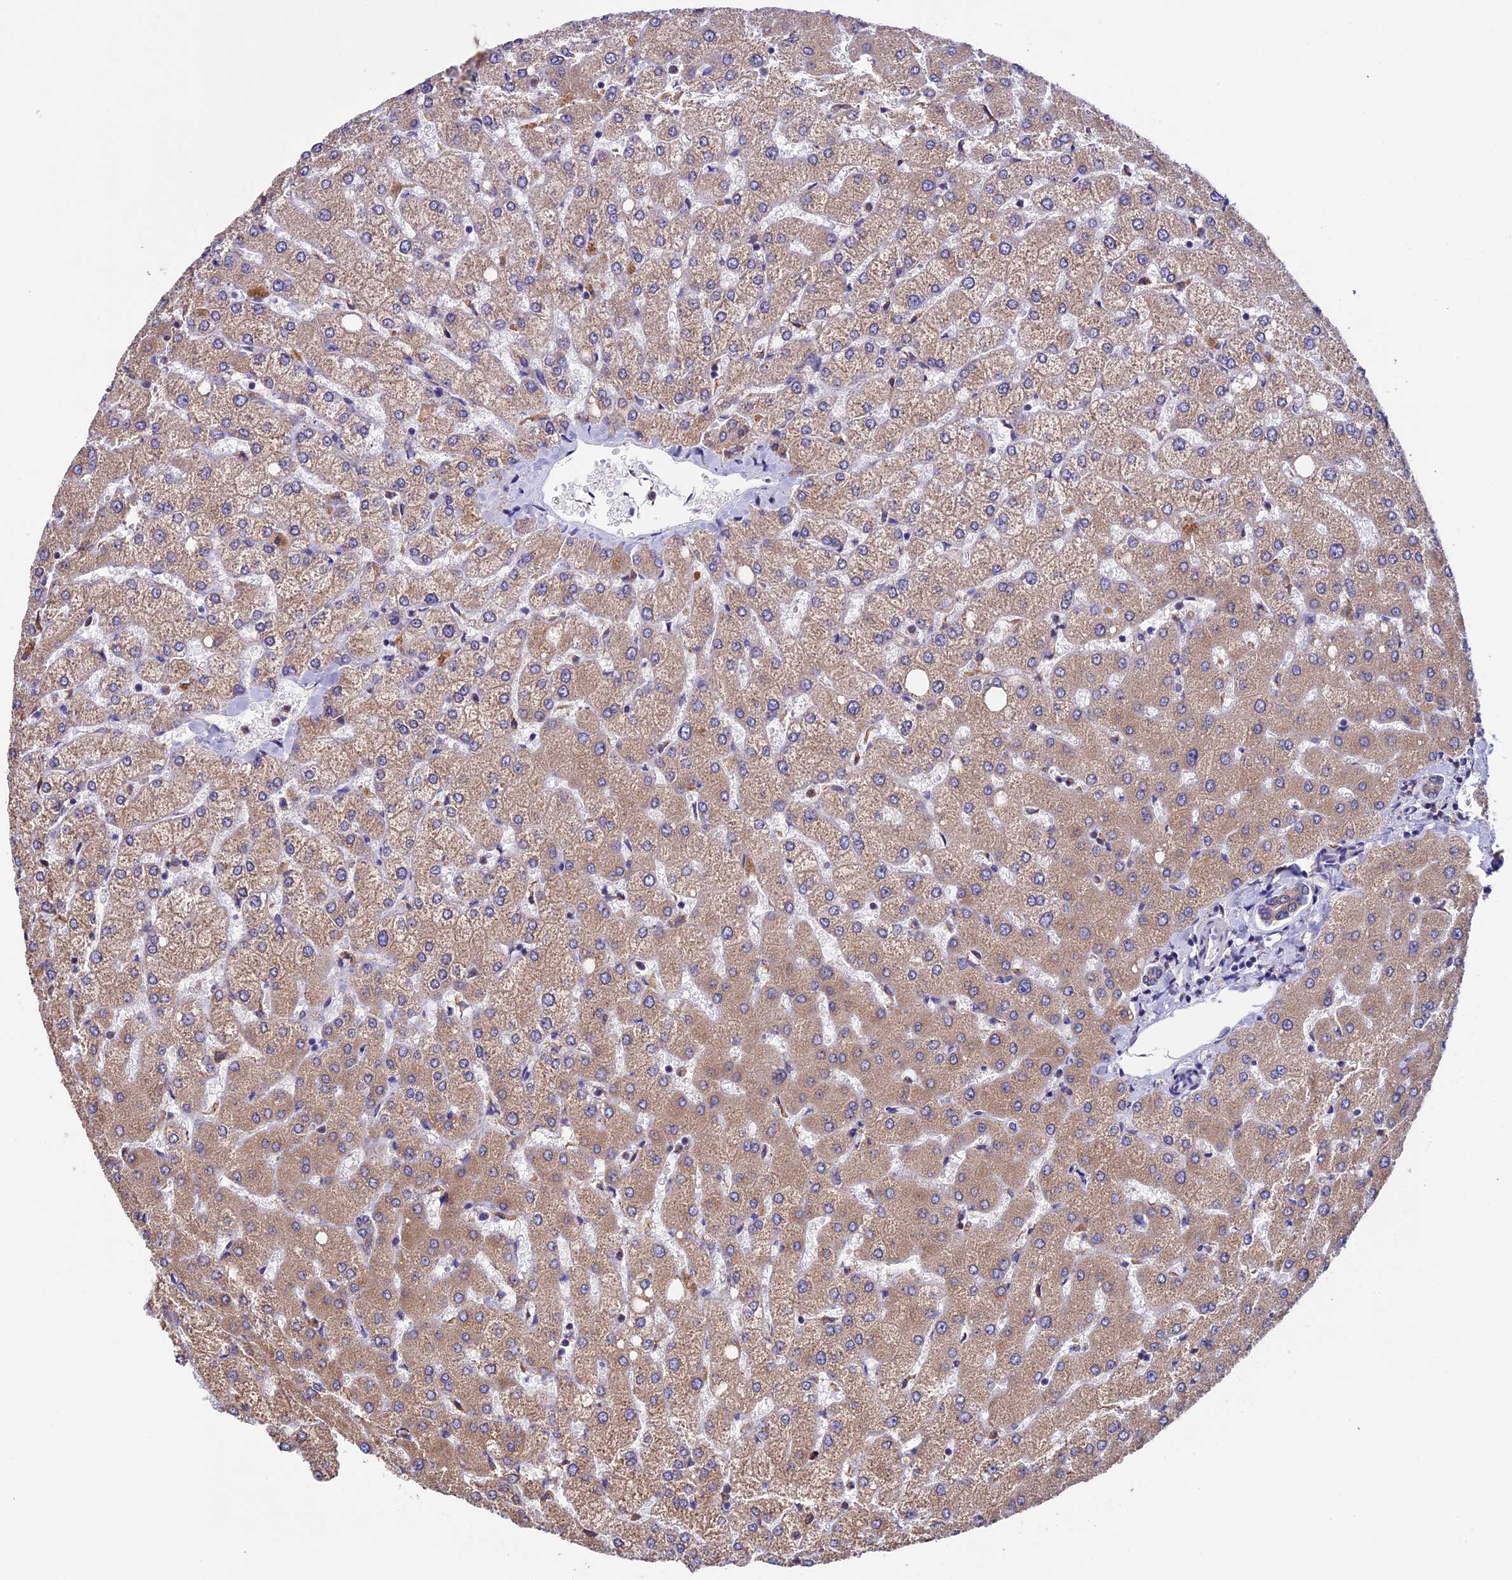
{"staining": {"intensity": "weak", "quantity": "<25%", "location": "cytoplasmic/membranous"}, "tissue": "liver", "cell_type": "Cholangiocytes", "image_type": "normal", "snomed": [{"axis": "morphology", "description": "Normal tissue, NOS"}, {"axis": "topography", "description": "Liver"}], "caption": "A high-resolution image shows immunohistochemistry staining of normal liver, which displays no significant expression in cholangiocytes. Nuclei are stained in blue.", "gene": "BTBD3", "patient": {"sex": "female", "age": 54}}